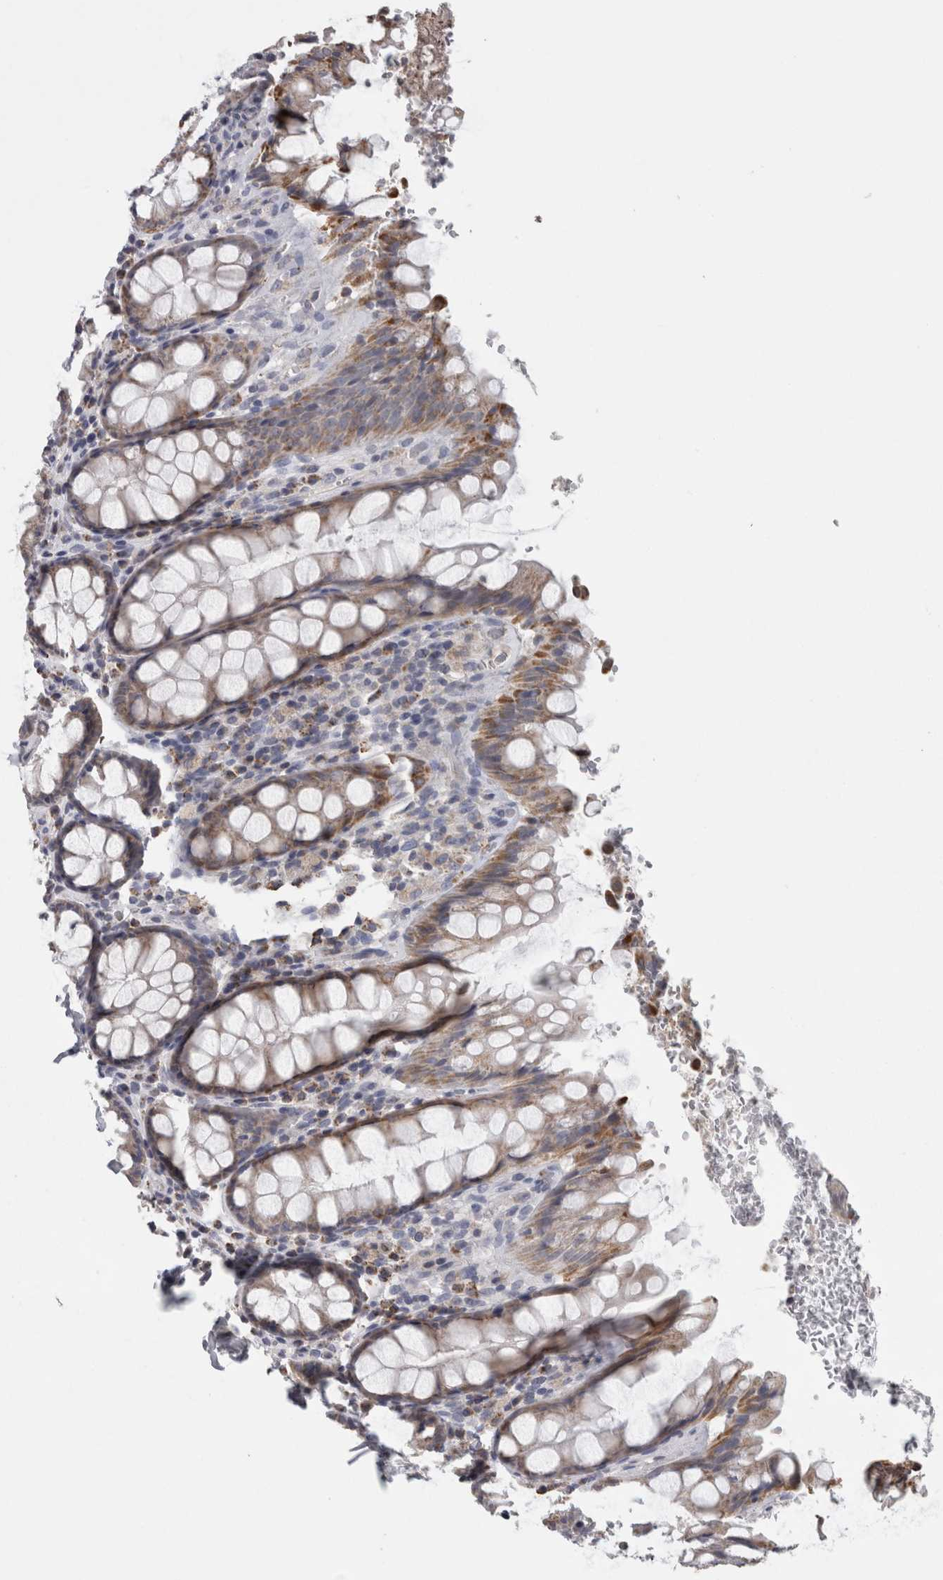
{"staining": {"intensity": "moderate", "quantity": "<25%", "location": "cytoplasmic/membranous"}, "tissue": "rectum", "cell_type": "Glandular cells", "image_type": "normal", "snomed": [{"axis": "morphology", "description": "Normal tissue, NOS"}, {"axis": "topography", "description": "Rectum"}], "caption": "Unremarkable rectum was stained to show a protein in brown. There is low levels of moderate cytoplasmic/membranous positivity in approximately <25% of glandular cells. The staining was performed using DAB, with brown indicating positive protein expression. Nuclei are stained blue with hematoxylin.", "gene": "TCAP", "patient": {"sex": "male", "age": 64}}